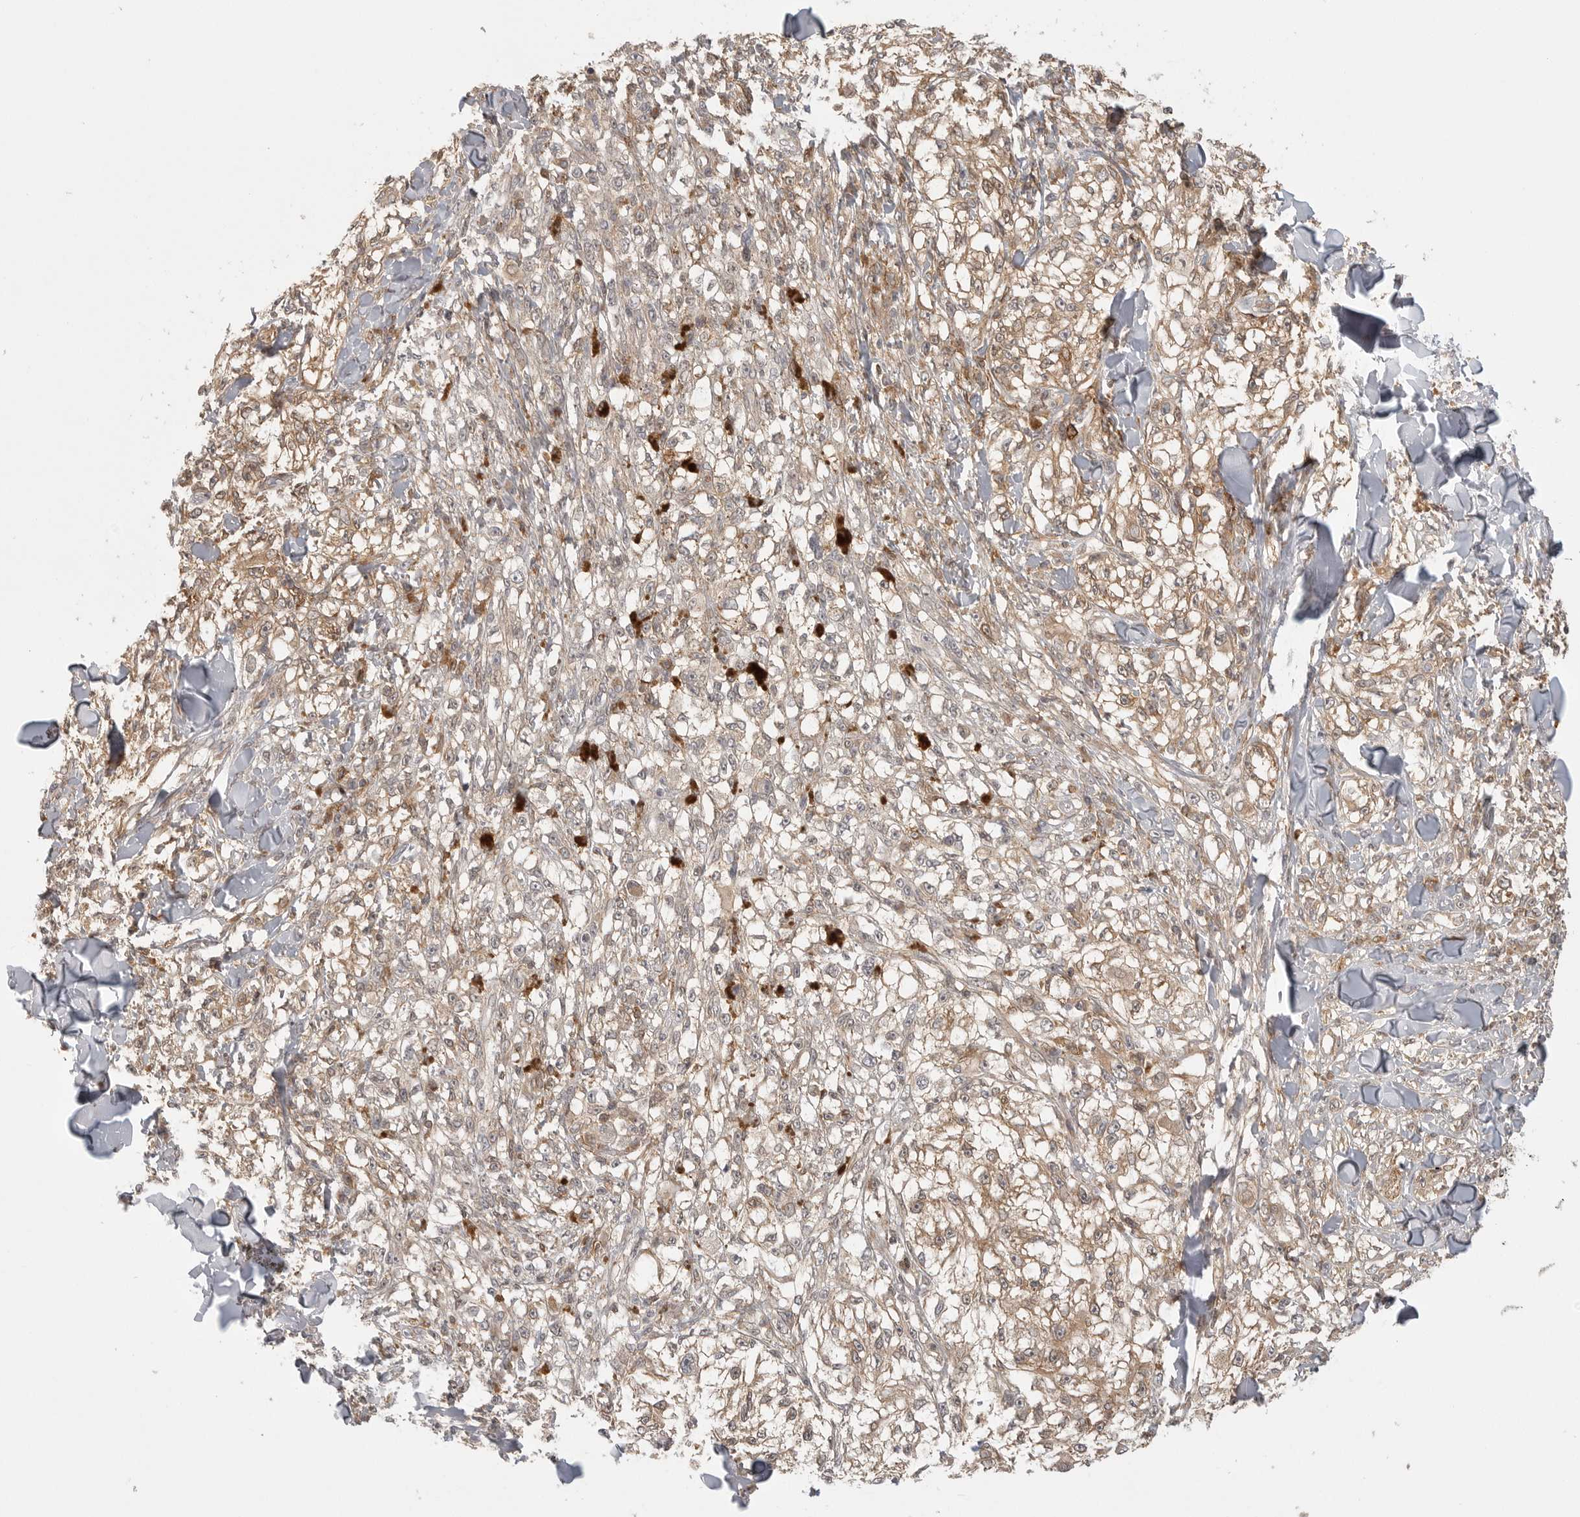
{"staining": {"intensity": "weak", "quantity": ">75%", "location": "cytoplasmic/membranous"}, "tissue": "melanoma", "cell_type": "Tumor cells", "image_type": "cancer", "snomed": [{"axis": "morphology", "description": "Malignant melanoma, NOS"}, {"axis": "topography", "description": "Skin of head"}], "caption": "Melanoma tissue demonstrates weak cytoplasmic/membranous positivity in about >75% of tumor cells, visualized by immunohistochemistry.", "gene": "DBNL", "patient": {"sex": "male", "age": 83}}